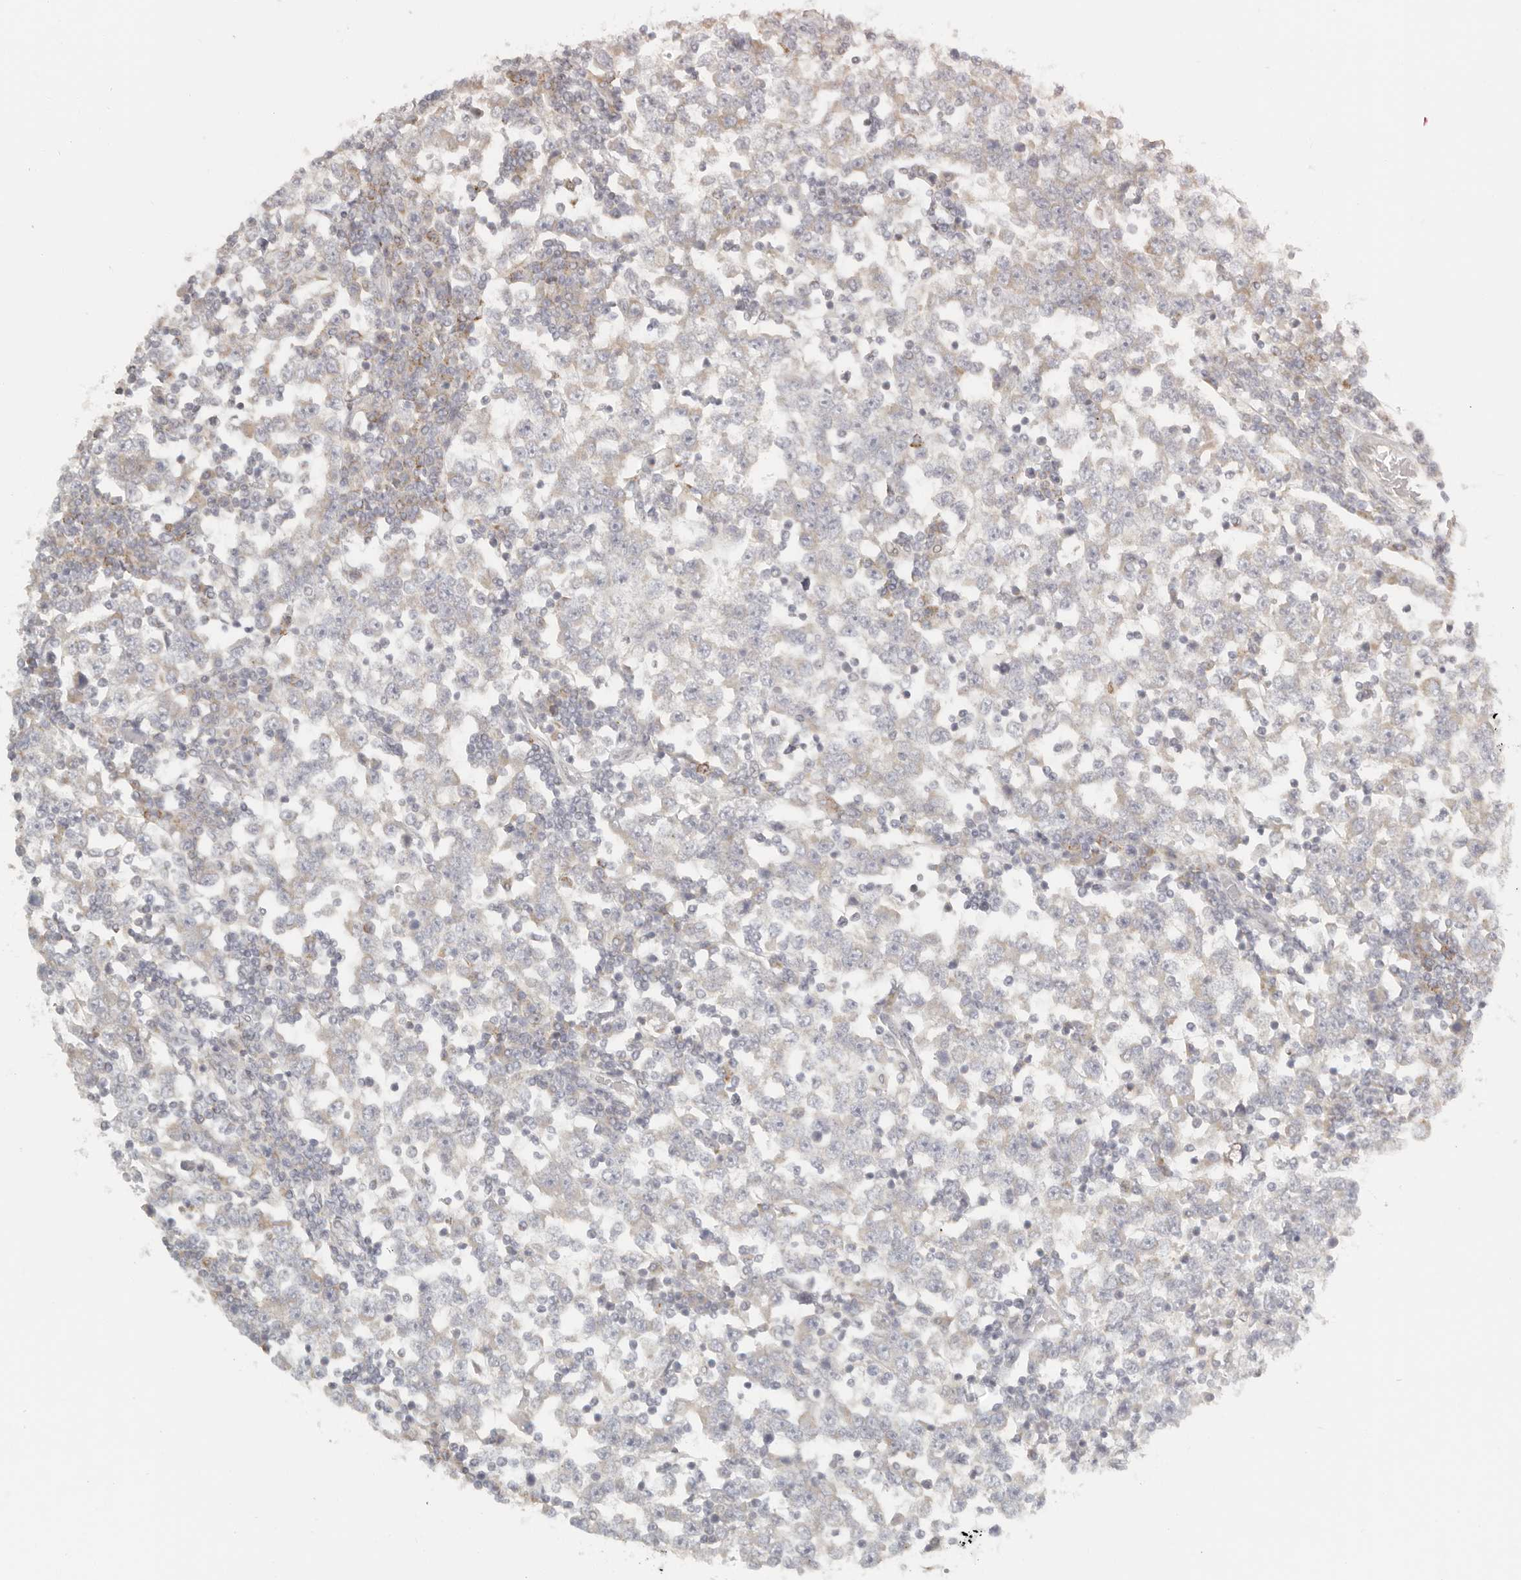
{"staining": {"intensity": "moderate", "quantity": "<25%", "location": "cytoplasmic/membranous"}, "tissue": "testis cancer", "cell_type": "Tumor cells", "image_type": "cancer", "snomed": [{"axis": "morphology", "description": "Seminoma, NOS"}, {"axis": "topography", "description": "Testis"}], "caption": "Tumor cells show low levels of moderate cytoplasmic/membranous staining in approximately <25% of cells in testis cancer (seminoma).", "gene": "KDF1", "patient": {"sex": "male", "age": 65}}